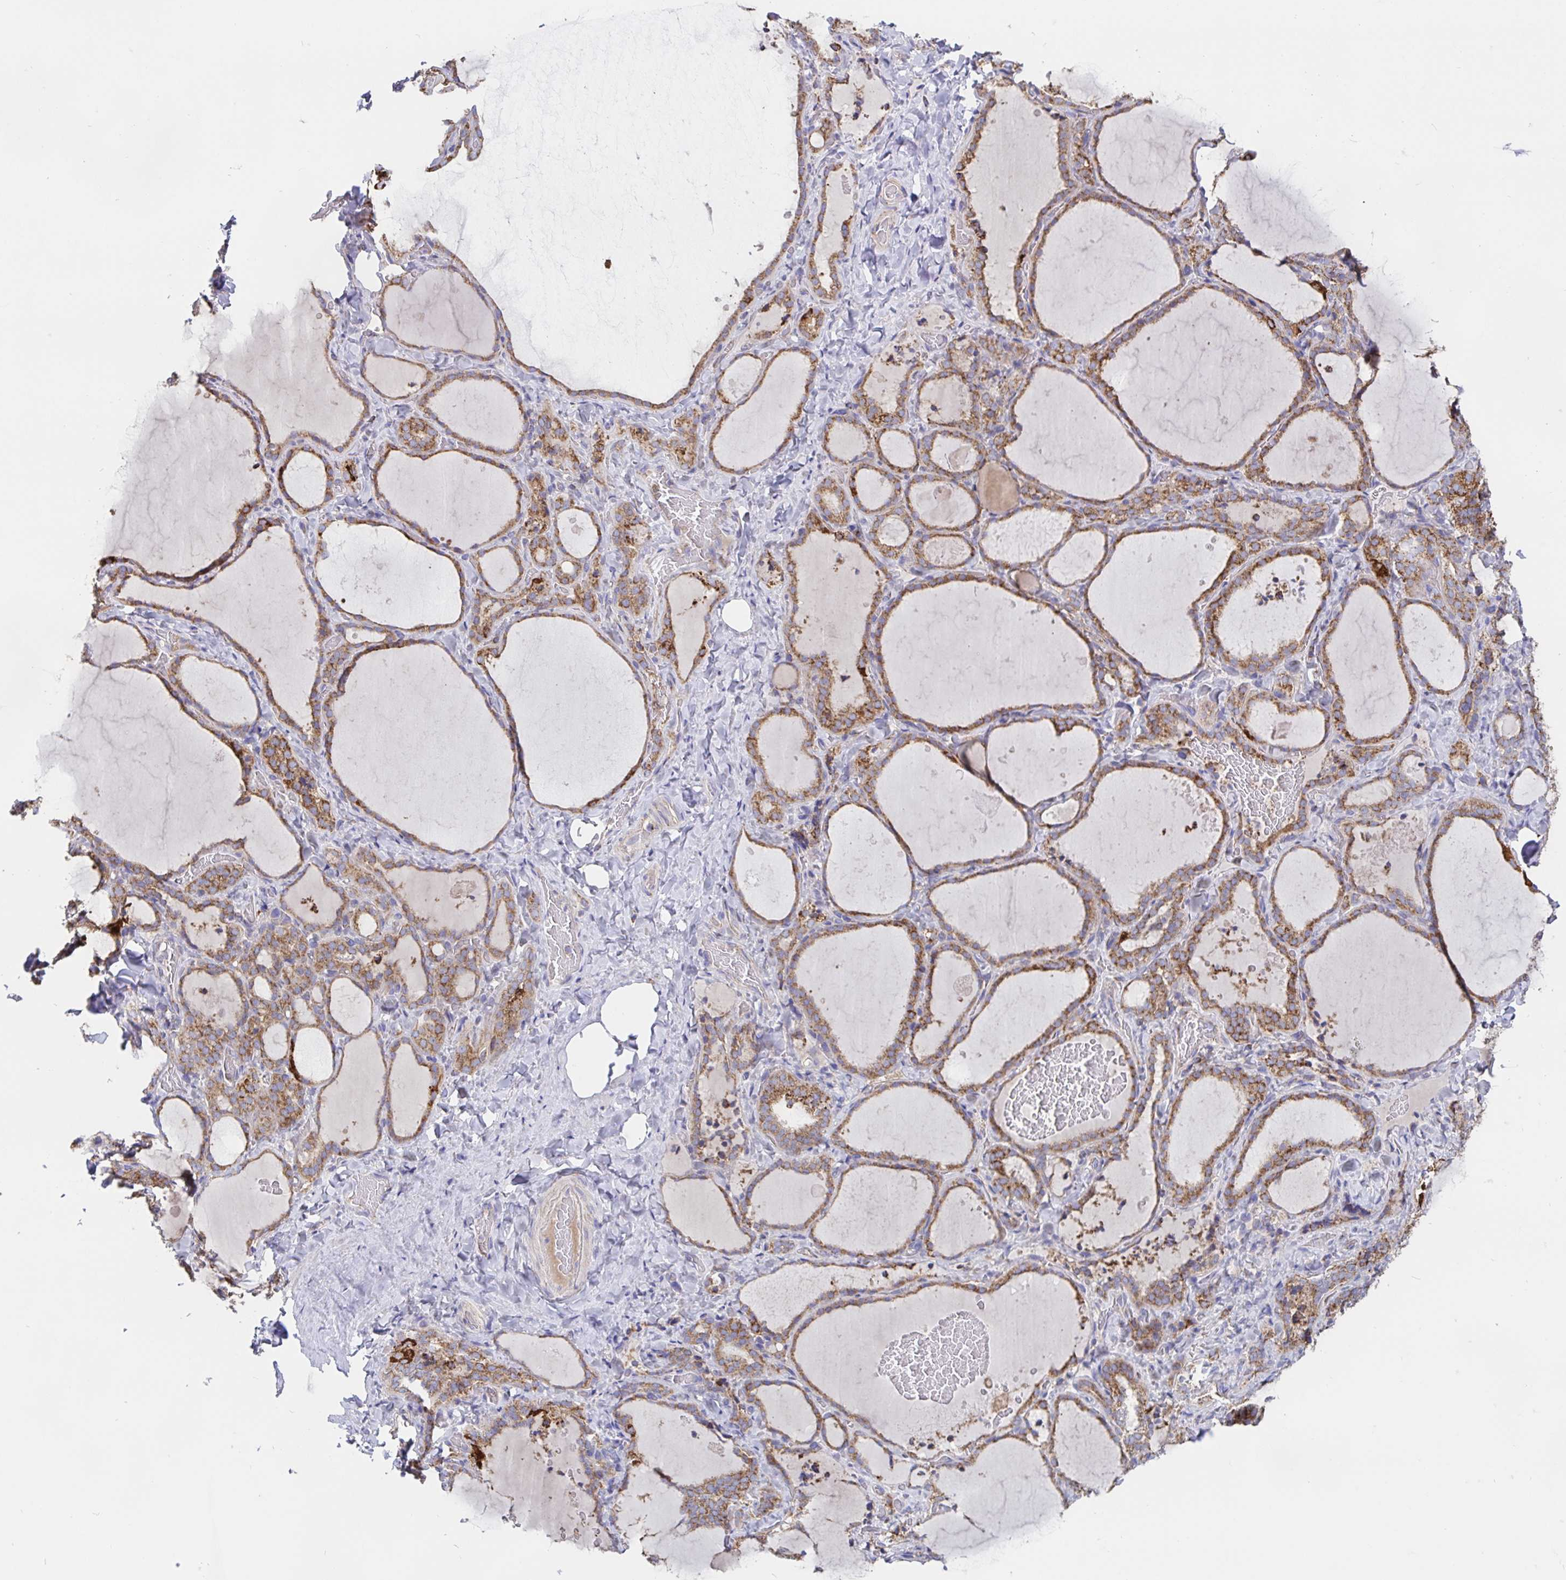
{"staining": {"intensity": "moderate", "quantity": "25%-75%", "location": "cytoplasmic/membranous"}, "tissue": "thyroid gland", "cell_type": "Glandular cells", "image_type": "normal", "snomed": [{"axis": "morphology", "description": "Normal tissue, NOS"}, {"axis": "topography", "description": "Thyroid gland"}], "caption": "Protein expression analysis of benign human thyroid gland reveals moderate cytoplasmic/membranous positivity in about 25%-75% of glandular cells. The staining is performed using DAB brown chromogen to label protein expression. The nuclei are counter-stained blue using hematoxylin.", "gene": "PRDX3", "patient": {"sex": "female", "age": 22}}